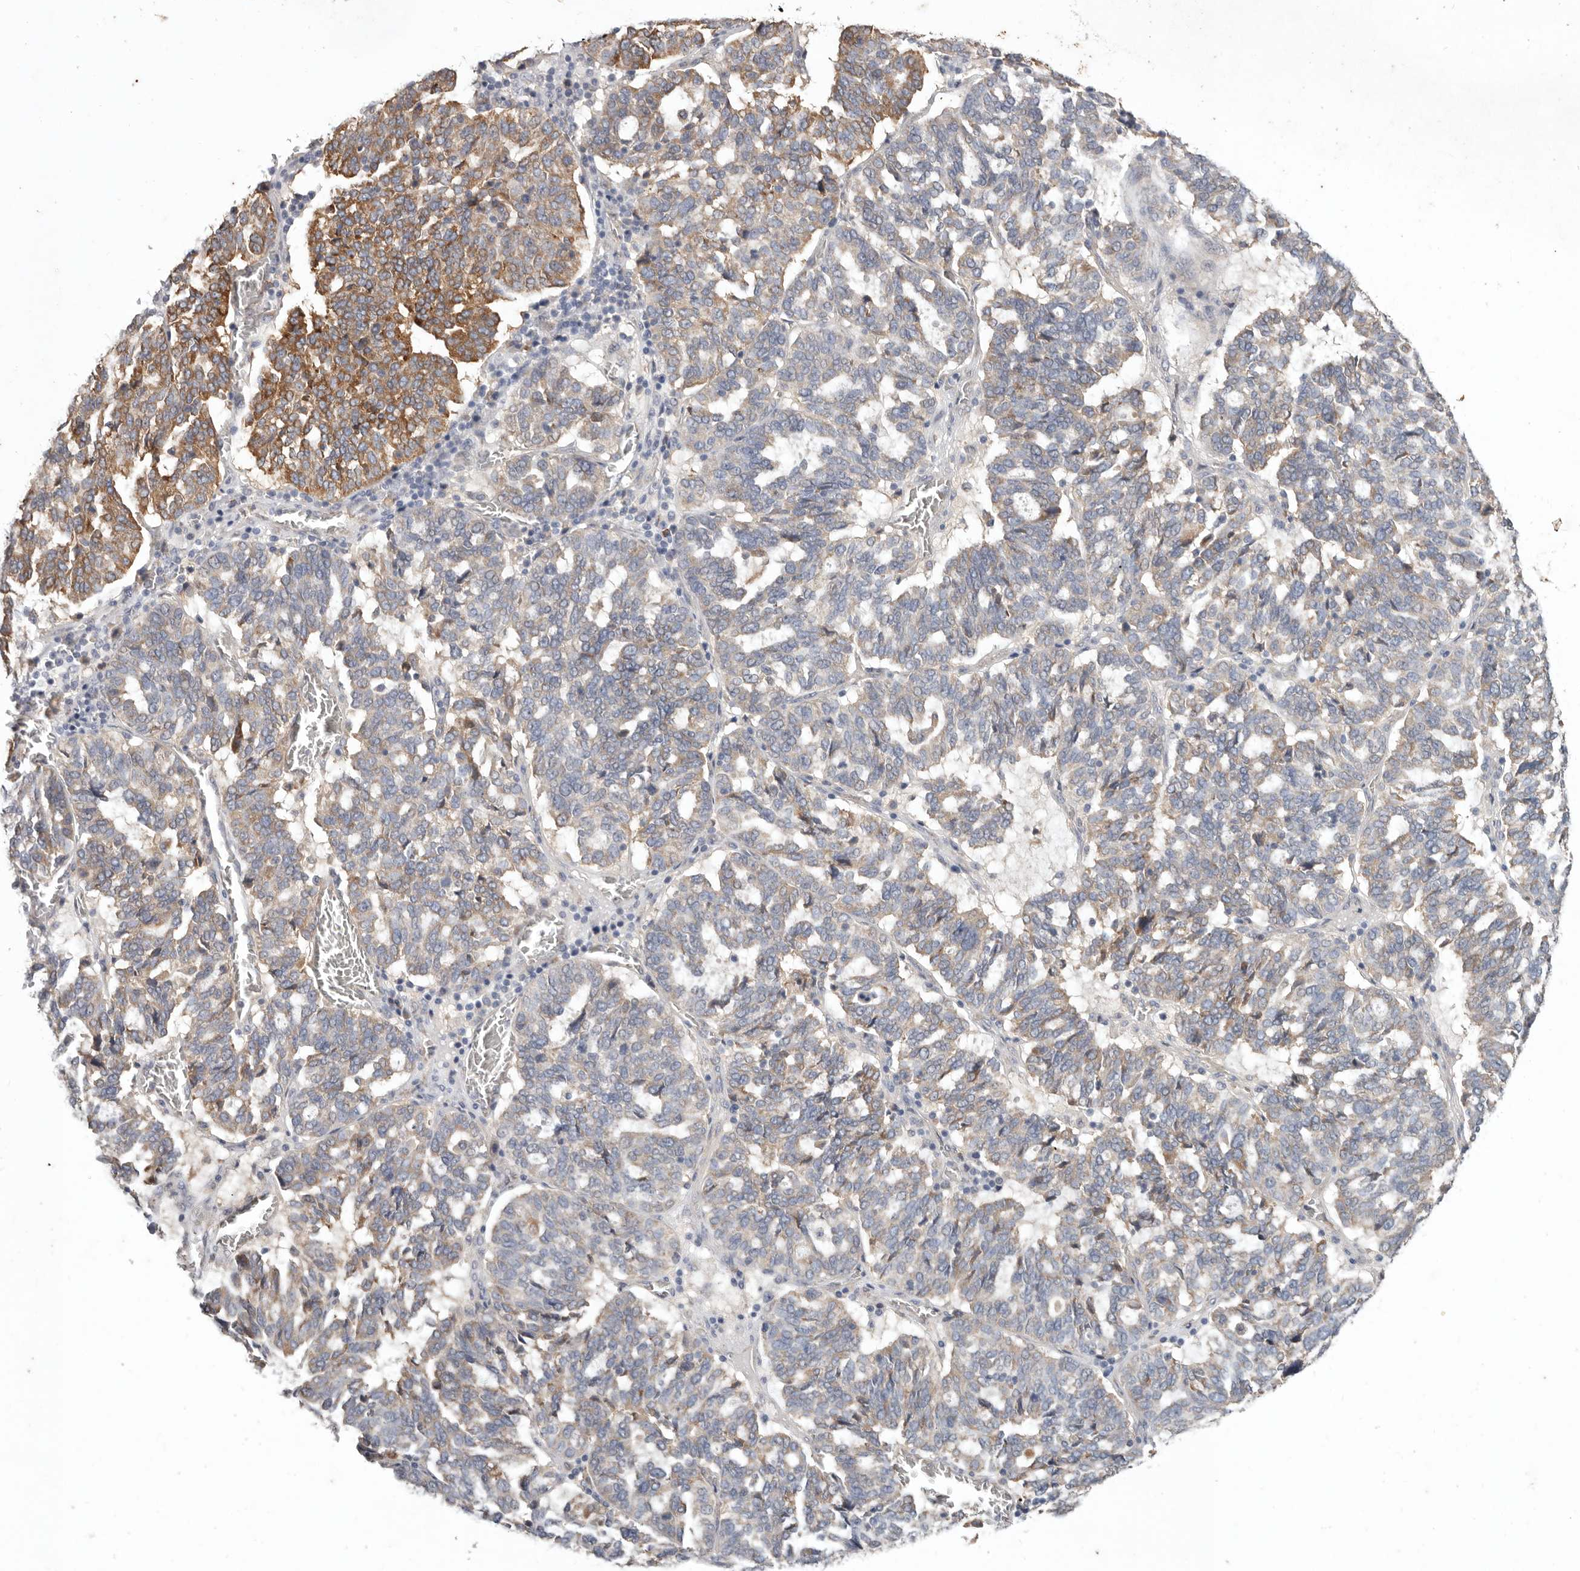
{"staining": {"intensity": "weak", "quantity": ">75%", "location": "cytoplasmic/membranous"}, "tissue": "ovarian cancer", "cell_type": "Tumor cells", "image_type": "cancer", "snomed": [{"axis": "morphology", "description": "Cystadenocarcinoma, serous, NOS"}, {"axis": "topography", "description": "Ovary"}], "caption": "Weak cytoplasmic/membranous protein expression is seen in approximately >75% of tumor cells in ovarian serous cystadenocarcinoma.", "gene": "WDR77", "patient": {"sex": "female", "age": 59}}